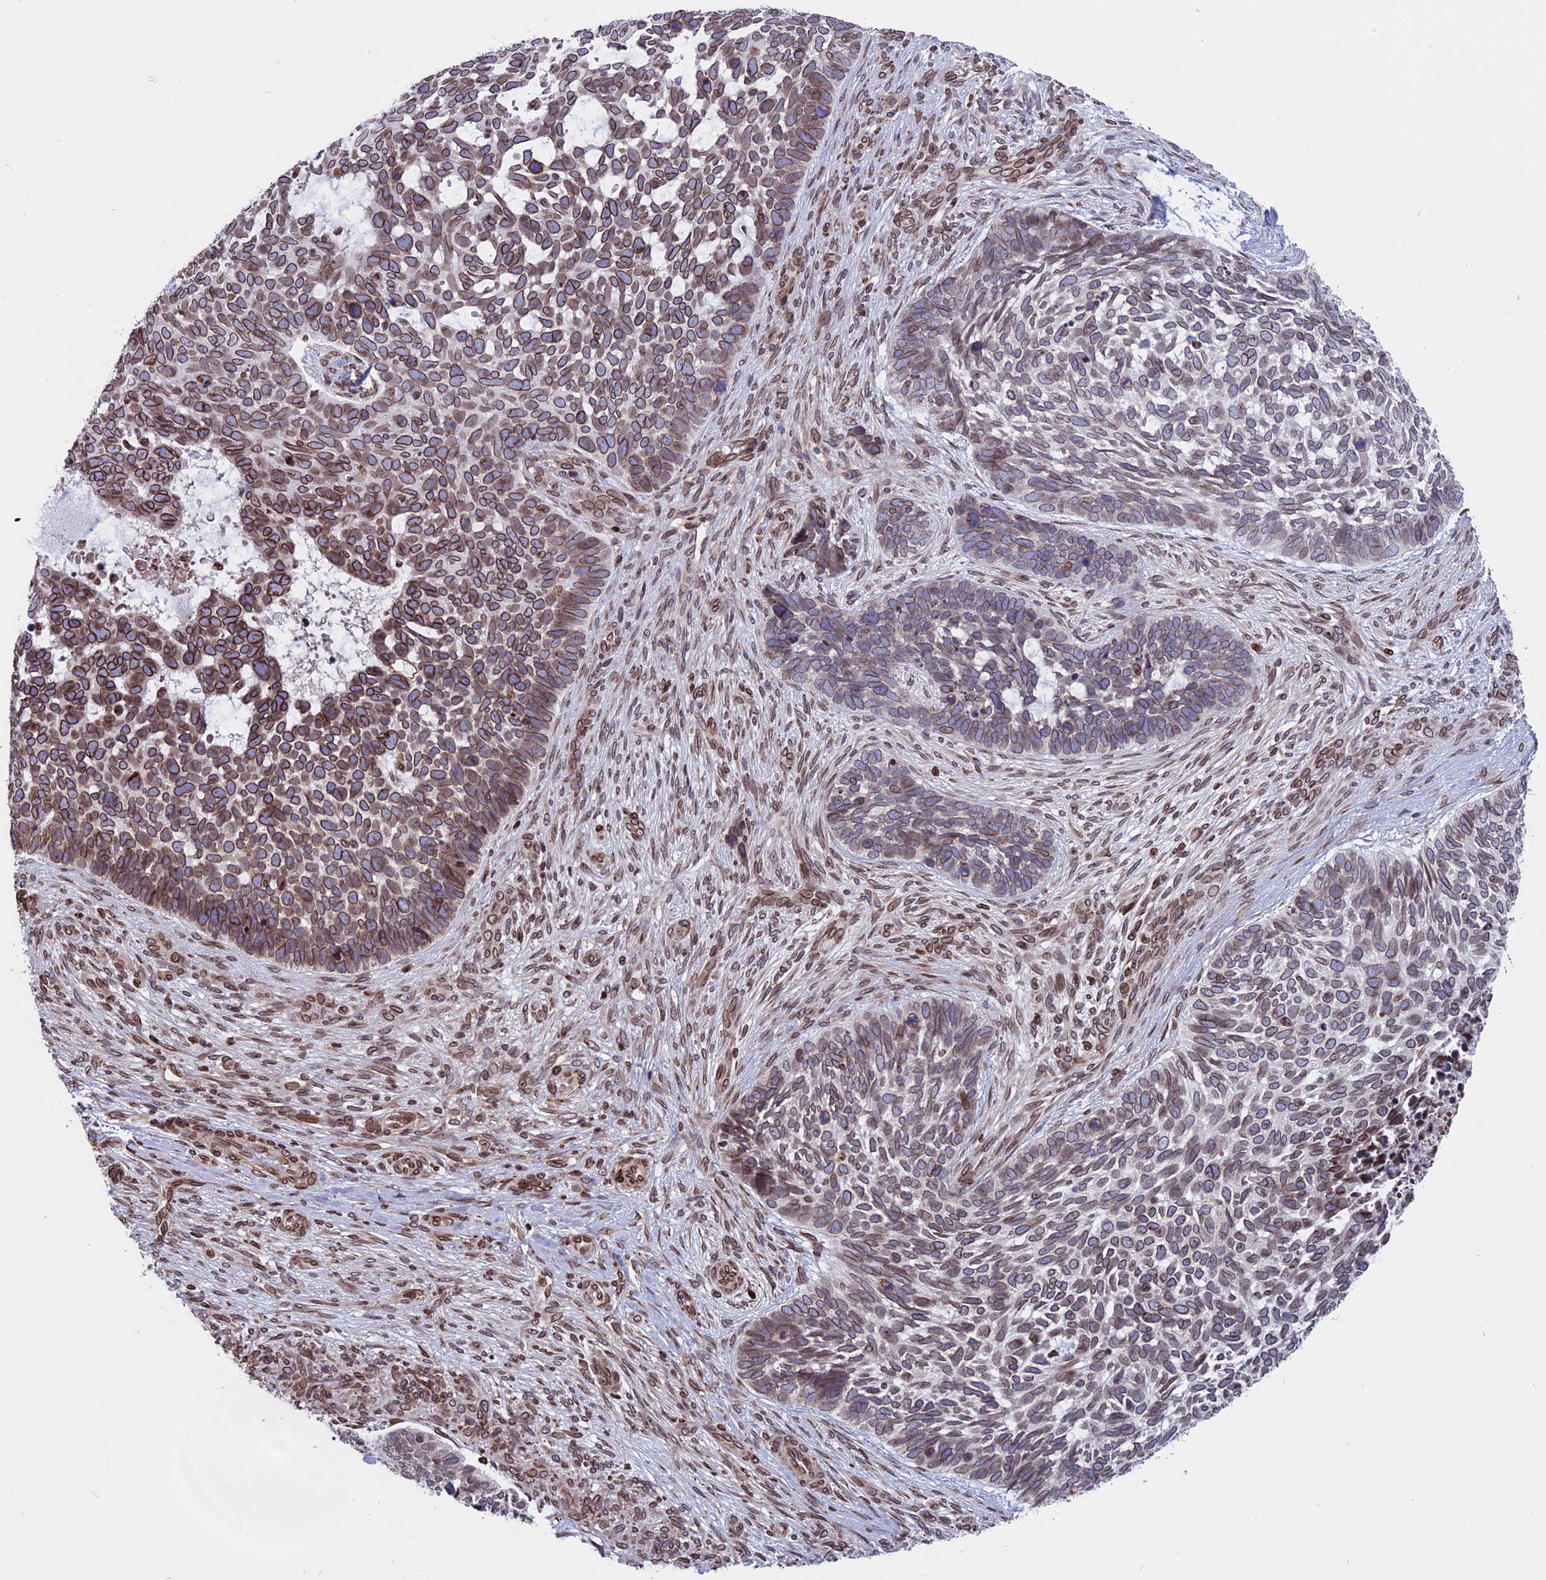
{"staining": {"intensity": "moderate", "quantity": ">75%", "location": "cytoplasmic/membranous,nuclear"}, "tissue": "skin cancer", "cell_type": "Tumor cells", "image_type": "cancer", "snomed": [{"axis": "morphology", "description": "Basal cell carcinoma"}, {"axis": "topography", "description": "Skin"}], "caption": "IHC image of skin basal cell carcinoma stained for a protein (brown), which reveals medium levels of moderate cytoplasmic/membranous and nuclear staining in about >75% of tumor cells.", "gene": "PTCHD4", "patient": {"sex": "male", "age": 88}}